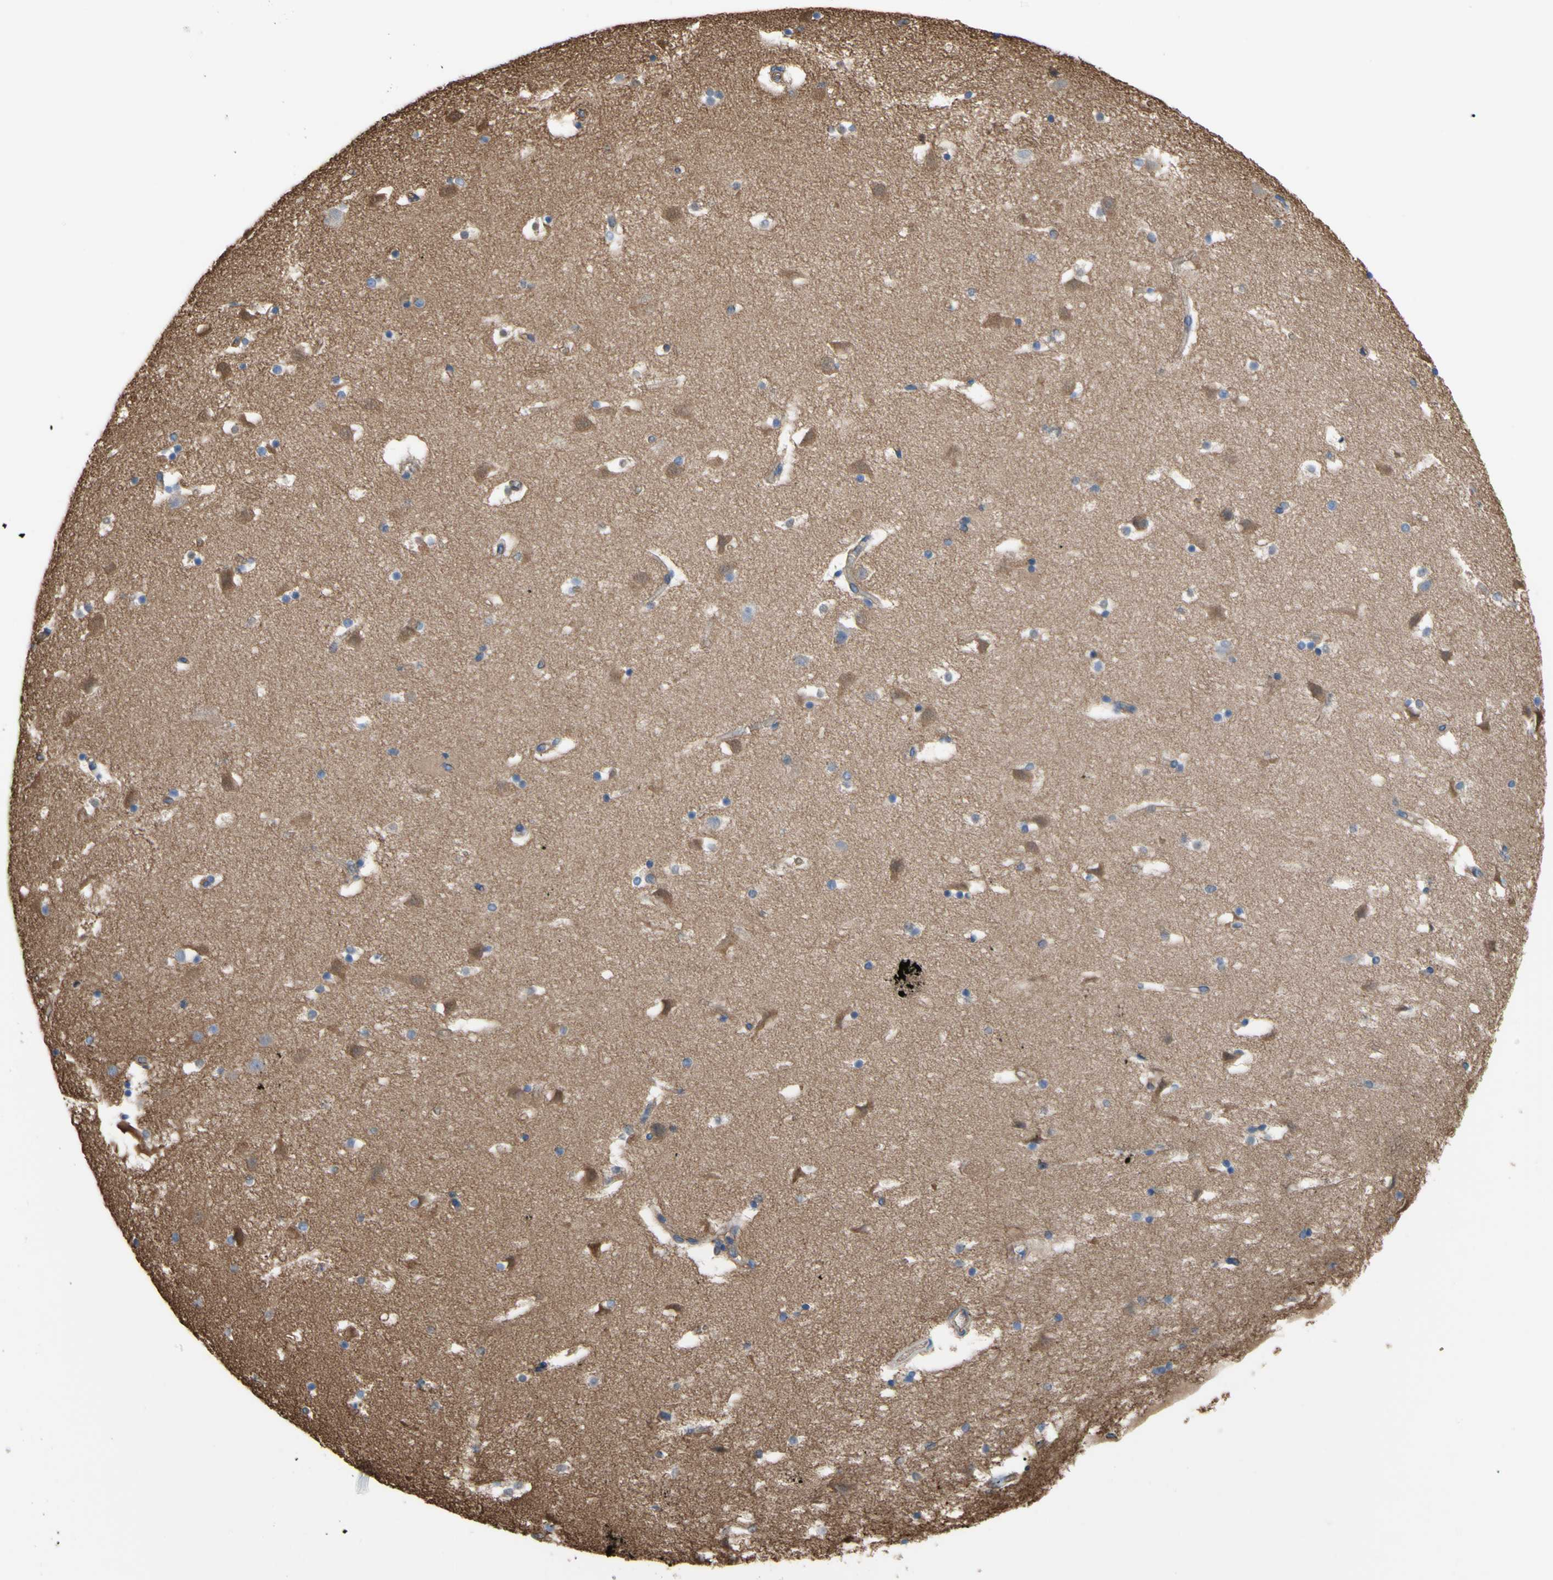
{"staining": {"intensity": "negative", "quantity": "none", "location": "none"}, "tissue": "caudate", "cell_type": "Glial cells", "image_type": "normal", "snomed": [{"axis": "morphology", "description": "Normal tissue, NOS"}, {"axis": "topography", "description": "Lateral ventricle wall"}], "caption": "IHC micrograph of benign human caudate stained for a protein (brown), which shows no expression in glial cells. Brightfield microscopy of IHC stained with DAB (brown) and hematoxylin (blue), captured at high magnification.", "gene": "TPBG", "patient": {"sex": "male", "age": 45}}